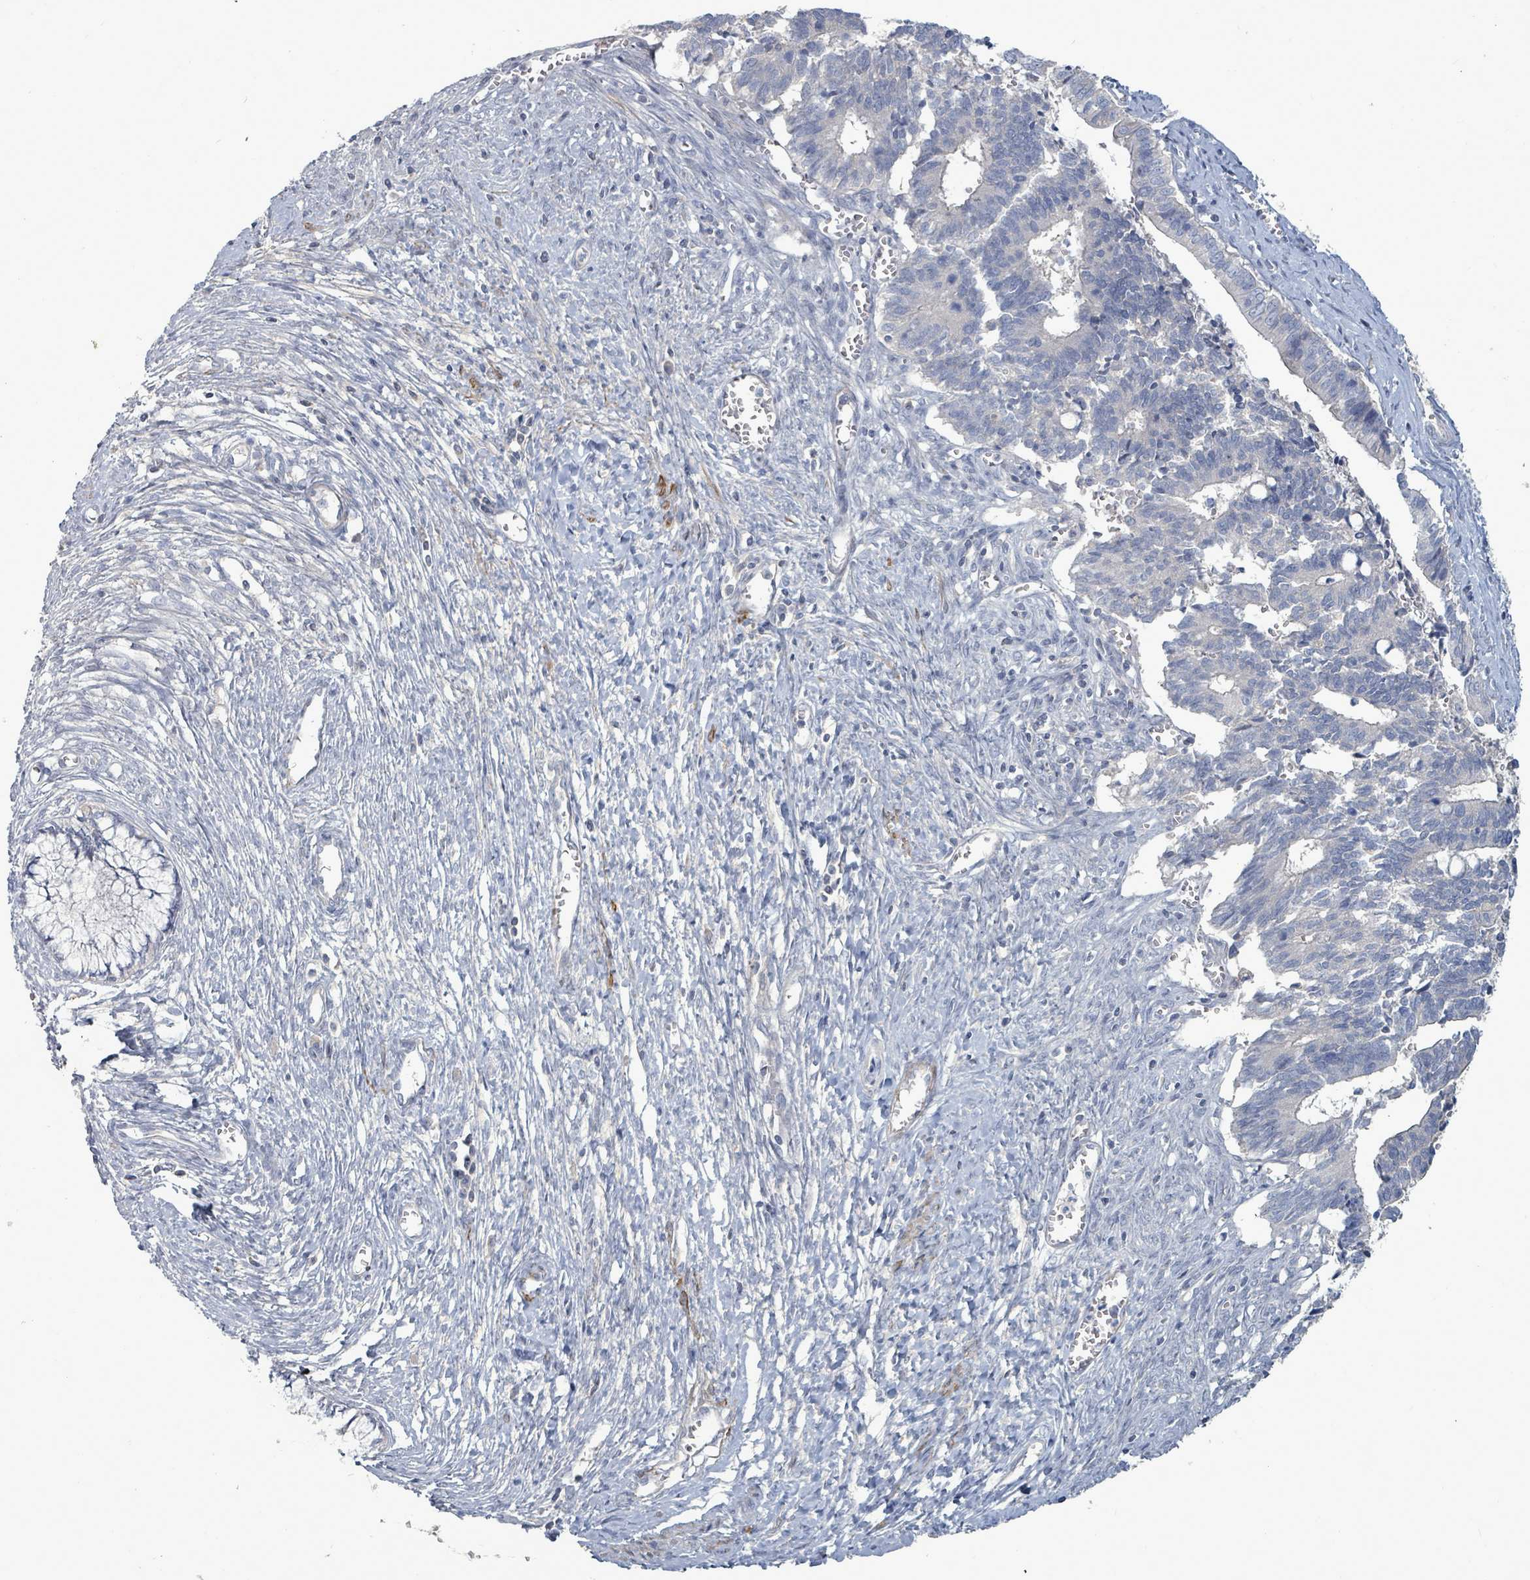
{"staining": {"intensity": "negative", "quantity": "none", "location": "none"}, "tissue": "cervical cancer", "cell_type": "Tumor cells", "image_type": "cancer", "snomed": [{"axis": "morphology", "description": "Adenocarcinoma, NOS"}, {"axis": "topography", "description": "Cervix"}], "caption": "A high-resolution photomicrograph shows immunohistochemistry (IHC) staining of cervical cancer (adenocarcinoma), which exhibits no significant positivity in tumor cells. Brightfield microscopy of immunohistochemistry (IHC) stained with DAB (3,3'-diaminobenzidine) (brown) and hematoxylin (blue), captured at high magnification.", "gene": "ARGFX", "patient": {"sex": "female", "age": 44}}